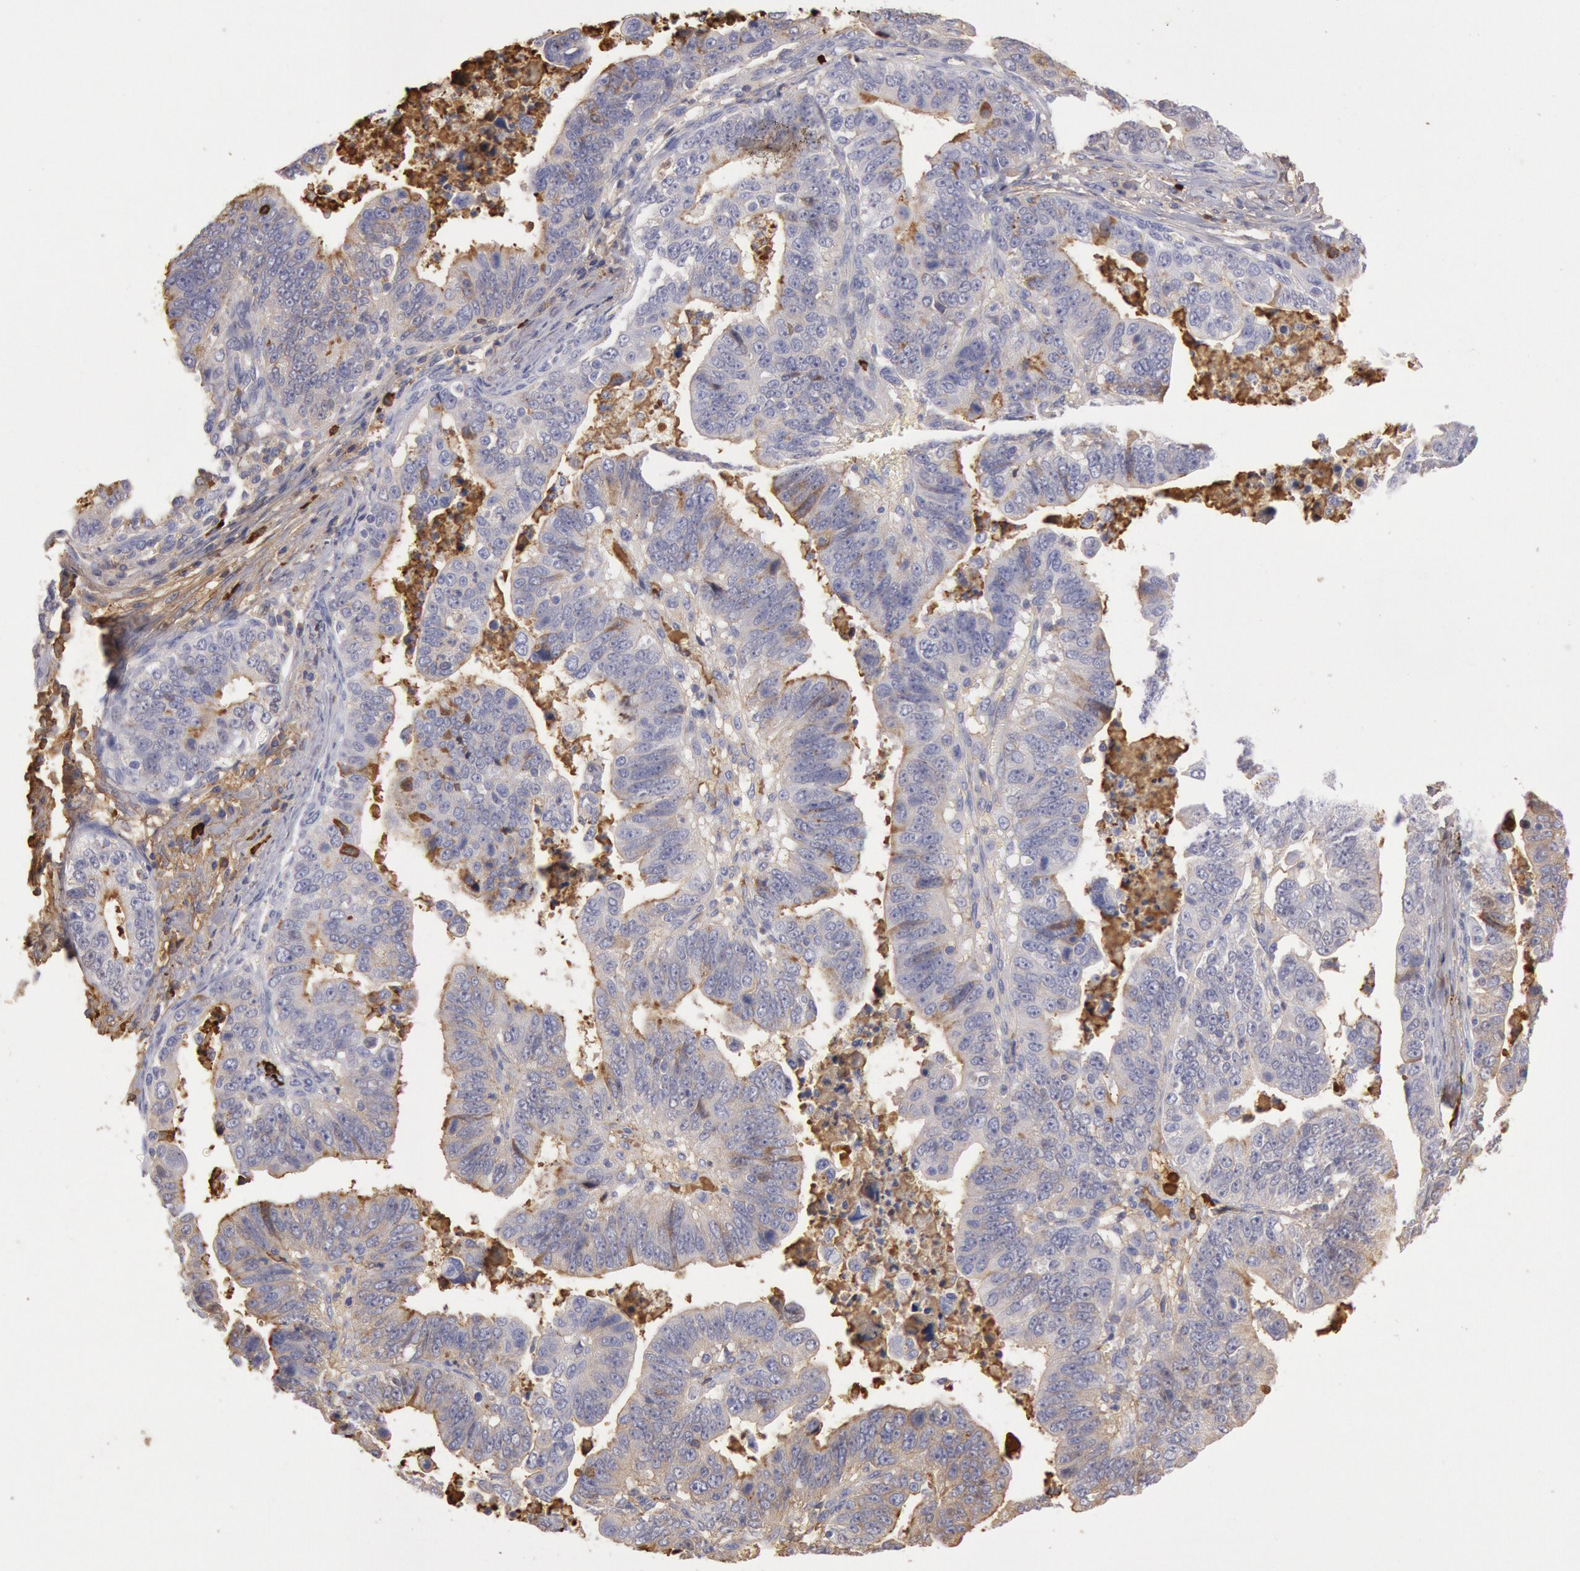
{"staining": {"intensity": "weak", "quantity": "25%-75%", "location": "cytoplasmic/membranous"}, "tissue": "stomach cancer", "cell_type": "Tumor cells", "image_type": "cancer", "snomed": [{"axis": "morphology", "description": "Adenocarcinoma, NOS"}, {"axis": "topography", "description": "Stomach, upper"}], "caption": "Stomach cancer (adenocarcinoma) was stained to show a protein in brown. There is low levels of weak cytoplasmic/membranous positivity in approximately 25%-75% of tumor cells.", "gene": "IGHA1", "patient": {"sex": "female", "age": 50}}